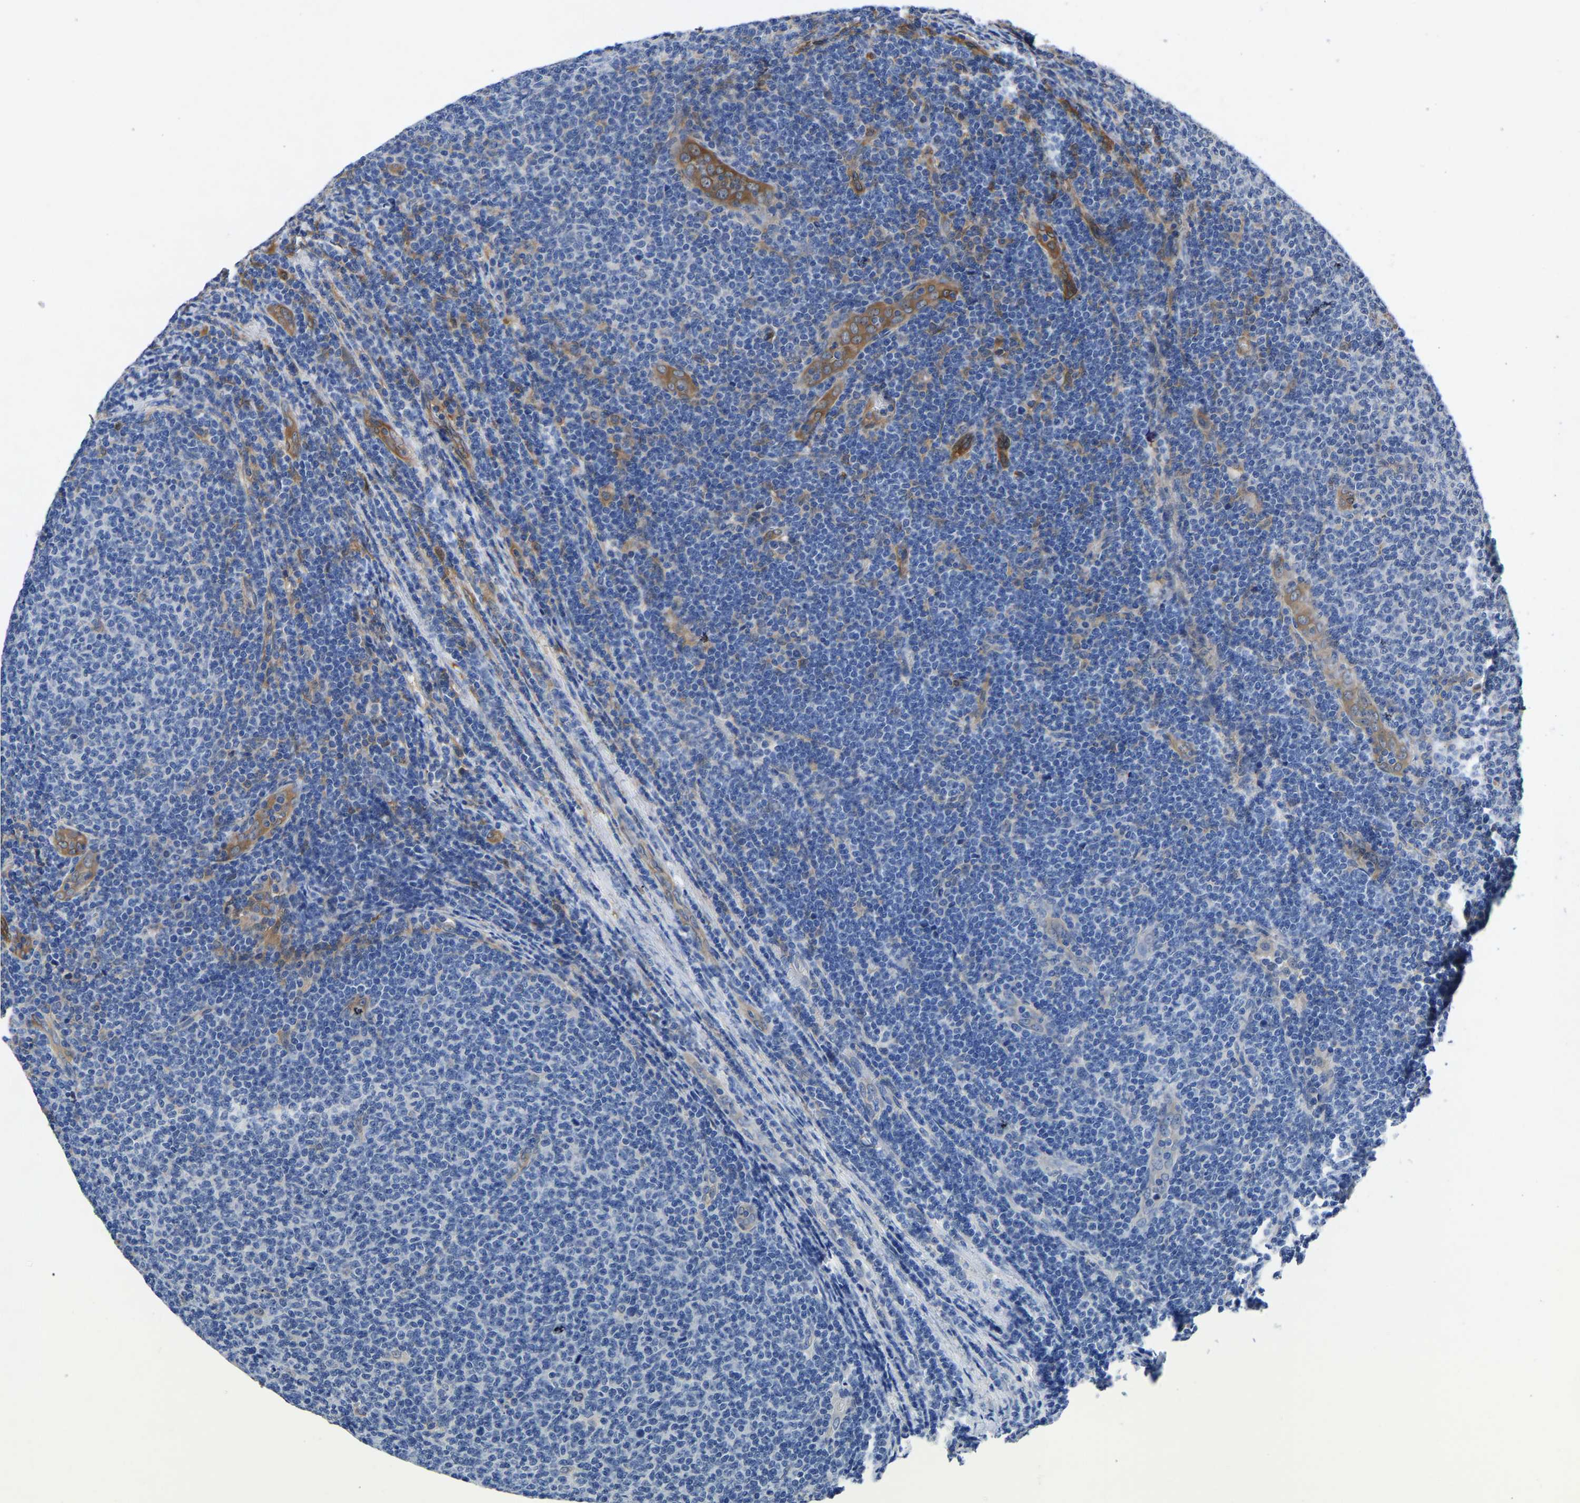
{"staining": {"intensity": "negative", "quantity": "none", "location": "none"}, "tissue": "lymphoma", "cell_type": "Tumor cells", "image_type": "cancer", "snomed": [{"axis": "morphology", "description": "Malignant lymphoma, non-Hodgkin's type, Low grade"}, {"axis": "topography", "description": "Lymph node"}], "caption": "A micrograph of lymphoma stained for a protein exhibits no brown staining in tumor cells.", "gene": "ATG2B", "patient": {"sex": "male", "age": 66}}